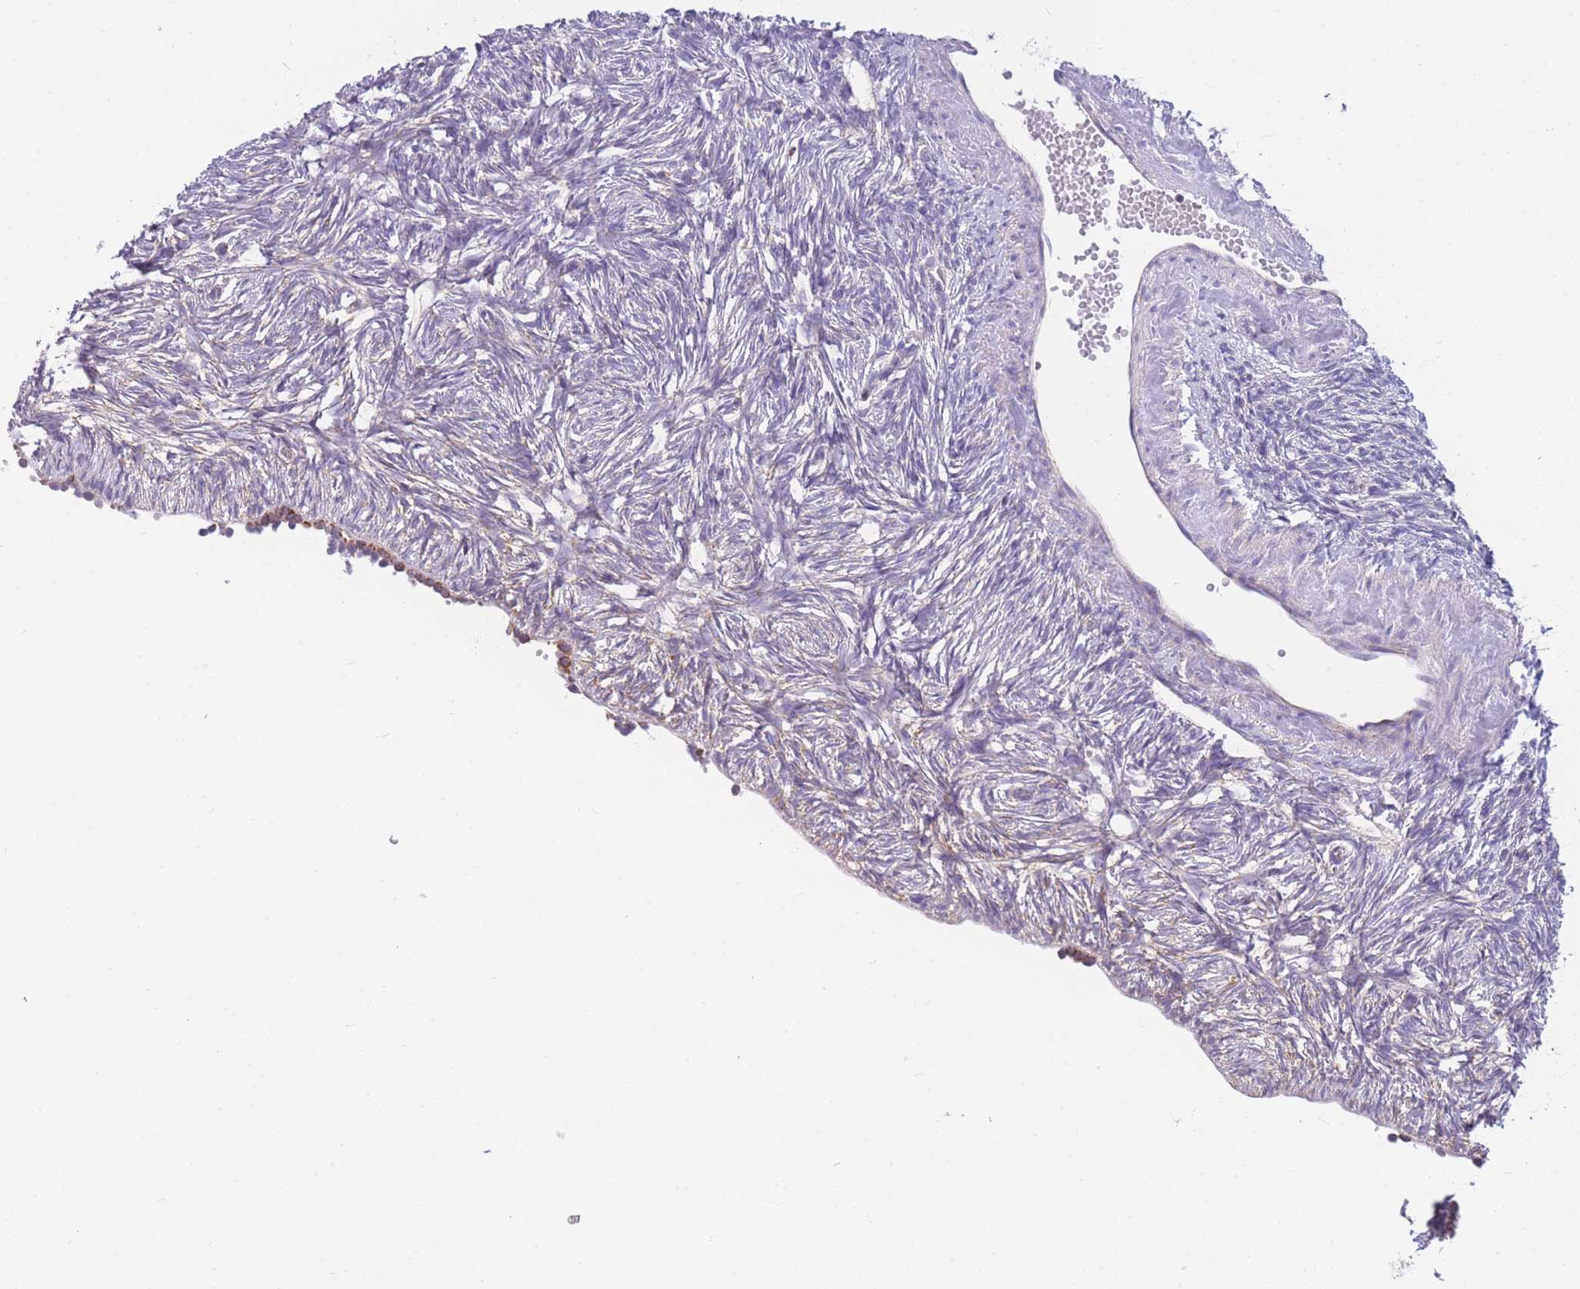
{"staining": {"intensity": "weak", "quantity": "<25%", "location": "cytoplasmic/membranous"}, "tissue": "ovary", "cell_type": "Ovarian stroma cells", "image_type": "normal", "snomed": [{"axis": "morphology", "description": "Normal tissue, NOS"}, {"axis": "topography", "description": "Ovary"}], "caption": "Immunohistochemical staining of benign human ovary shows no significant staining in ovarian stroma cells.", "gene": "MRPS11", "patient": {"sex": "female", "age": 51}}